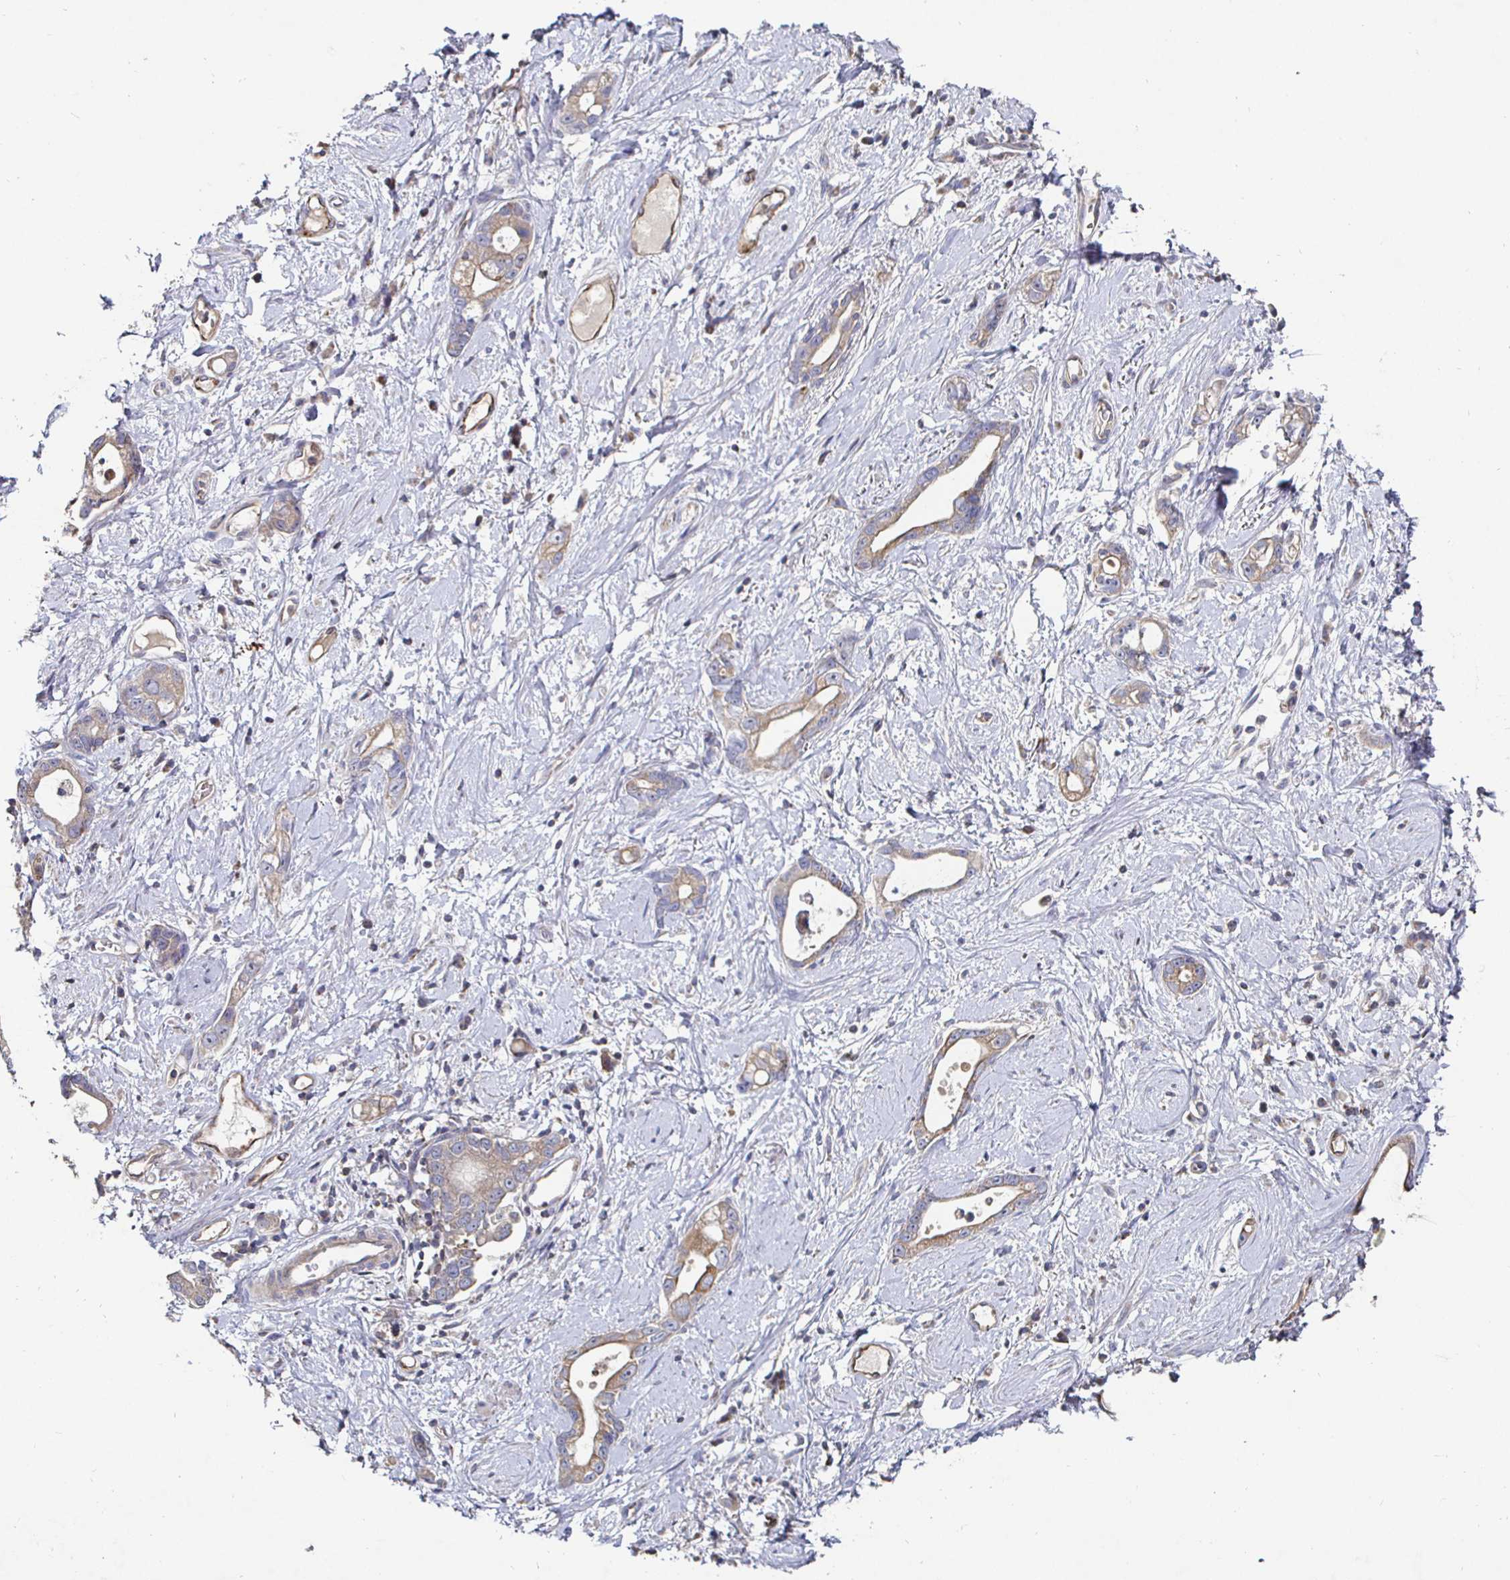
{"staining": {"intensity": "weak", "quantity": ">75%", "location": "cytoplasmic/membranous"}, "tissue": "stomach cancer", "cell_type": "Tumor cells", "image_type": "cancer", "snomed": [{"axis": "morphology", "description": "Adenocarcinoma, NOS"}, {"axis": "topography", "description": "Stomach"}], "caption": "This photomicrograph exhibits stomach cancer stained with immunohistochemistry (IHC) to label a protein in brown. The cytoplasmic/membranous of tumor cells show weak positivity for the protein. Nuclei are counter-stained blue.", "gene": "NRSN1", "patient": {"sex": "male", "age": 55}}